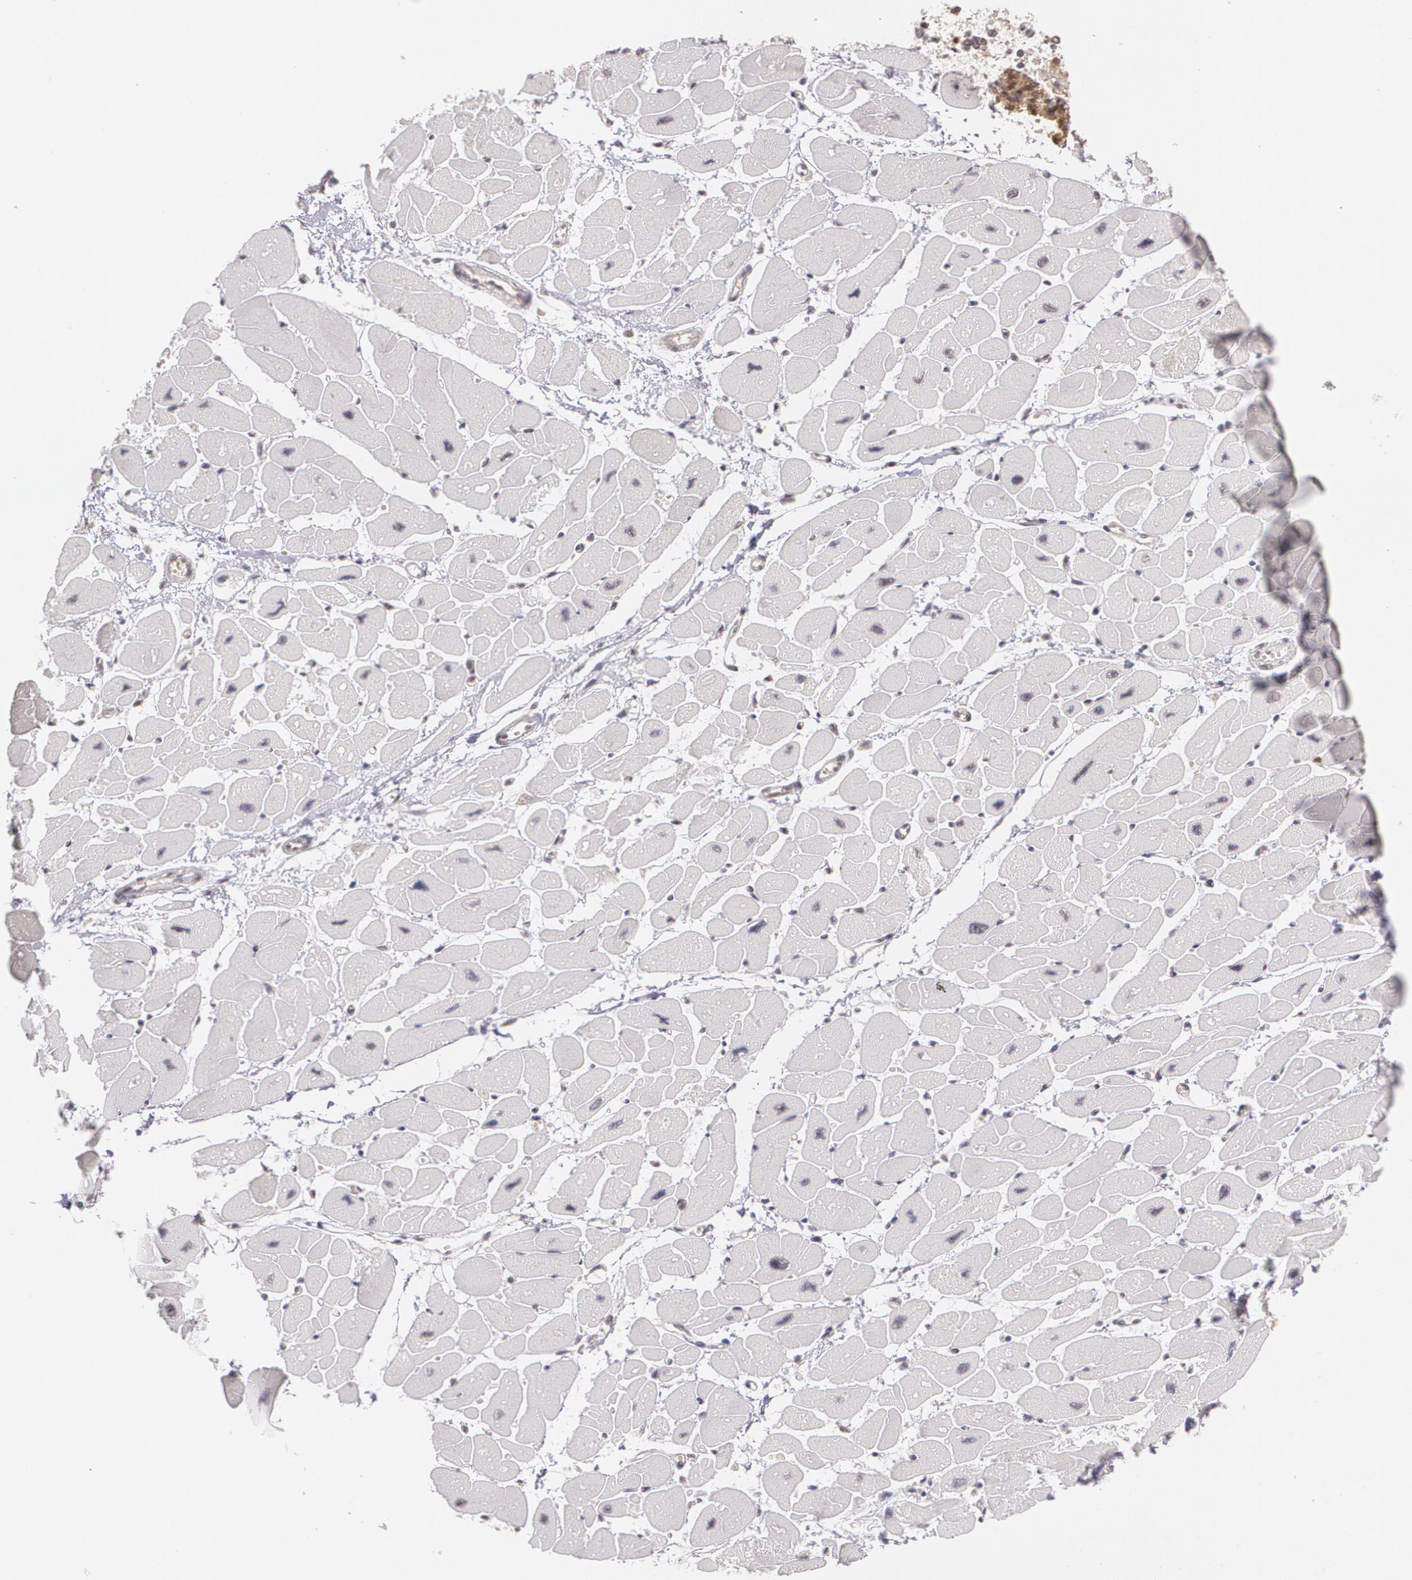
{"staining": {"intensity": "weak", "quantity": "<25%", "location": "nuclear"}, "tissue": "heart muscle", "cell_type": "Cardiomyocytes", "image_type": "normal", "snomed": [{"axis": "morphology", "description": "Normal tissue, NOS"}, {"axis": "topography", "description": "Heart"}], "caption": "DAB (3,3'-diaminobenzidine) immunohistochemical staining of normal heart muscle reveals no significant expression in cardiomyocytes.", "gene": "CUL2", "patient": {"sex": "female", "age": 54}}